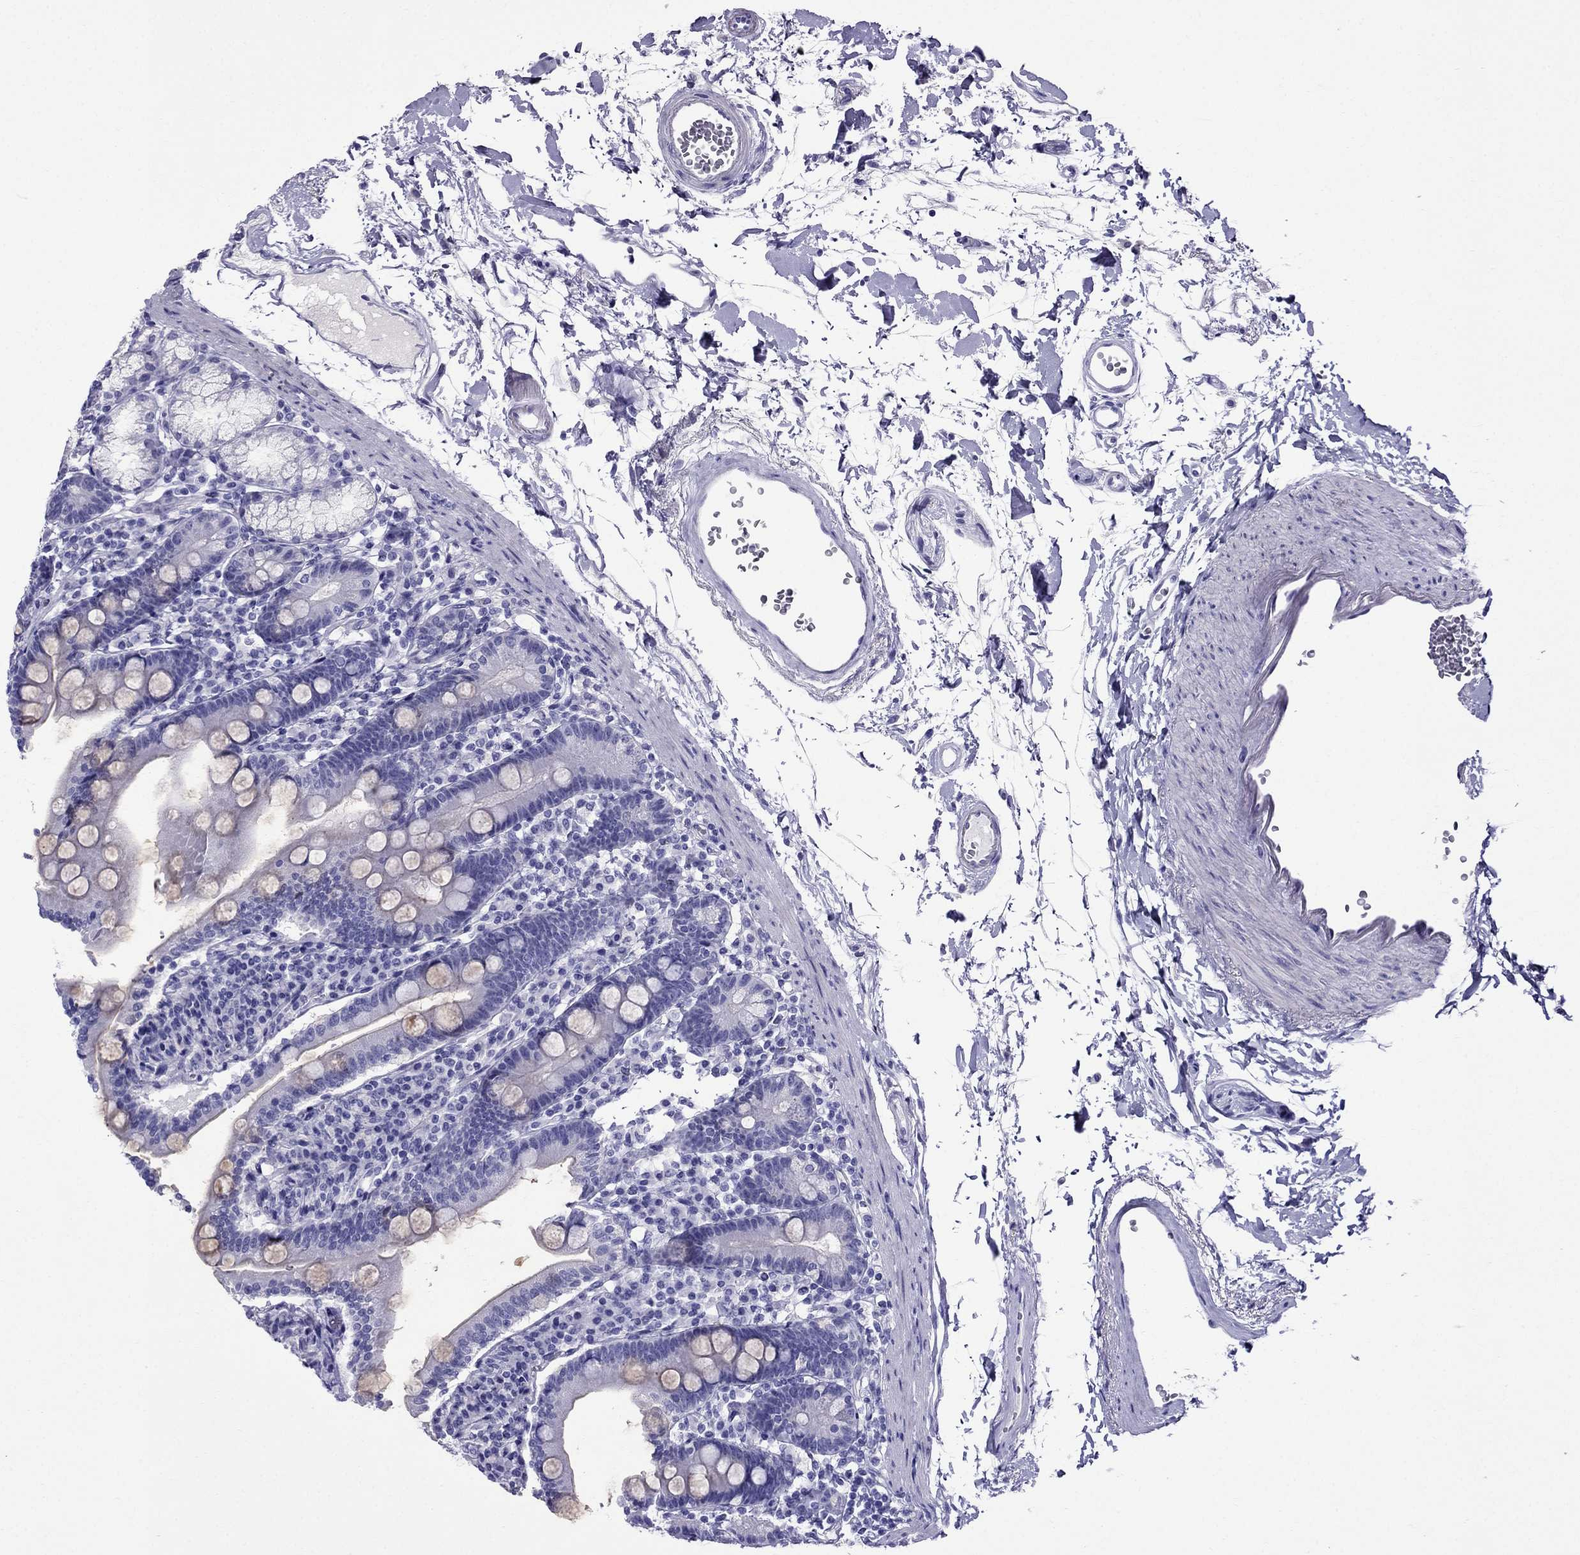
{"staining": {"intensity": "negative", "quantity": "none", "location": "none"}, "tissue": "duodenum", "cell_type": "Glandular cells", "image_type": "normal", "snomed": [{"axis": "morphology", "description": "Normal tissue, NOS"}, {"axis": "topography", "description": "Duodenum"}], "caption": "Immunohistochemistry image of normal human duodenum stained for a protein (brown), which exhibits no staining in glandular cells. (Immunohistochemistry (ihc), brightfield microscopy, high magnification).", "gene": "CRYBA1", "patient": {"sex": "female", "age": 67}}